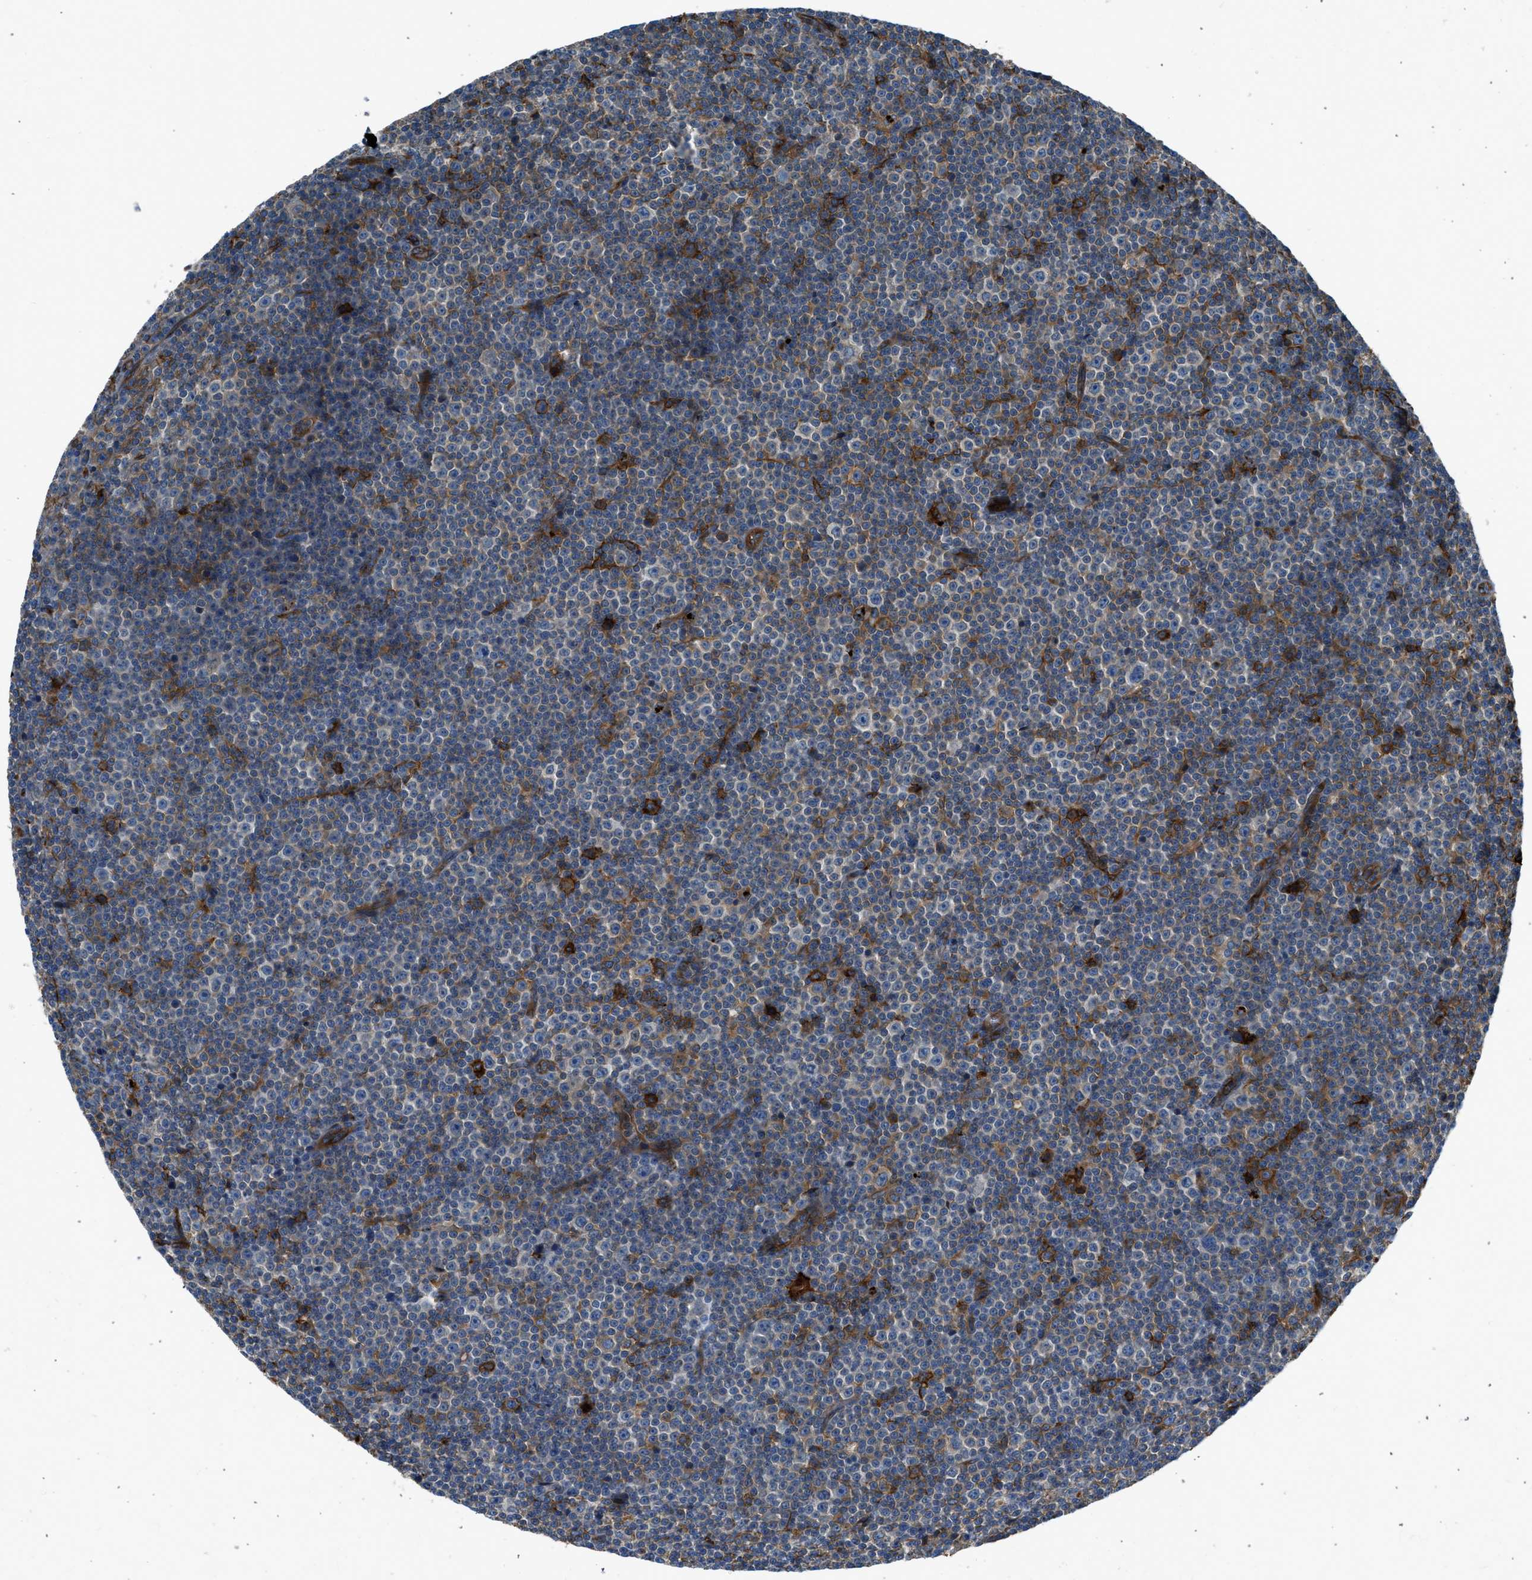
{"staining": {"intensity": "weak", "quantity": "25%-75%", "location": "cytoplasmic/membranous"}, "tissue": "lymphoma", "cell_type": "Tumor cells", "image_type": "cancer", "snomed": [{"axis": "morphology", "description": "Malignant lymphoma, non-Hodgkin's type, Low grade"}, {"axis": "topography", "description": "Lymph node"}], "caption": "A high-resolution image shows immunohistochemistry staining of malignant lymphoma, non-Hodgkin's type (low-grade), which shows weak cytoplasmic/membranous staining in approximately 25%-75% of tumor cells. The staining was performed using DAB (3,3'-diaminobenzidine), with brown indicating positive protein expression. Nuclei are stained blue with hematoxylin.", "gene": "LMBR1", "patient": {"sex": "female", "age": 67}}